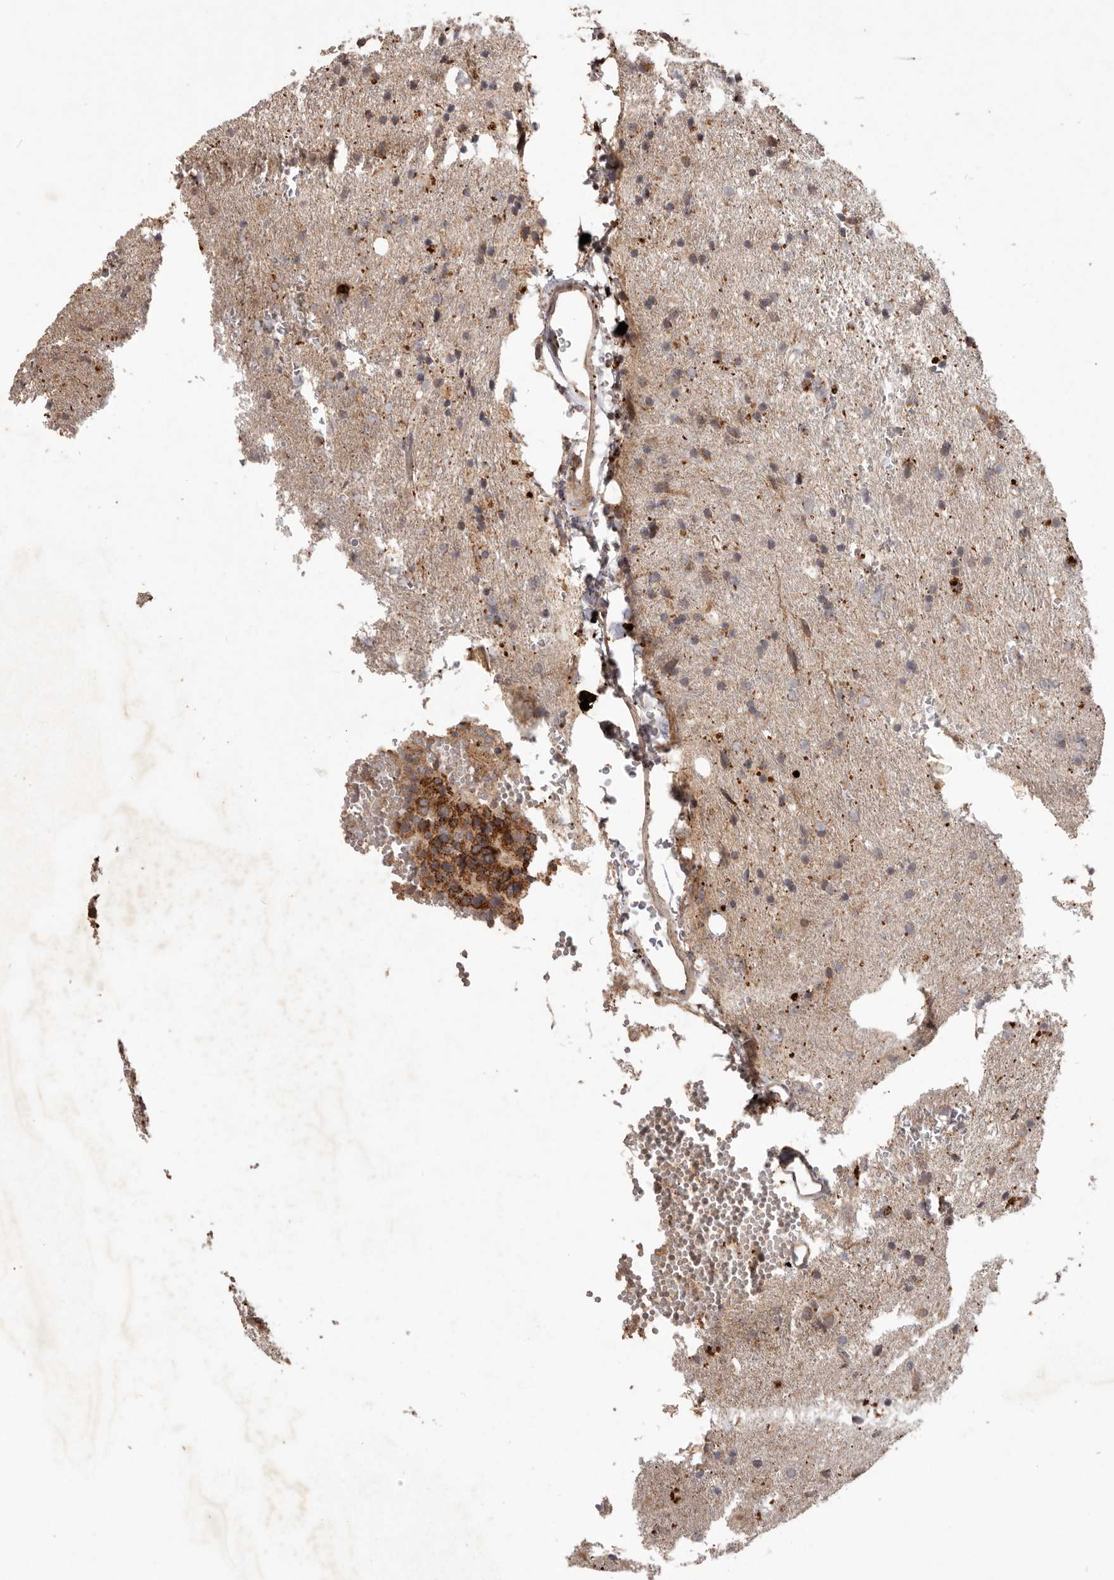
{"staining": {"intensity": "weak", "quantity": "25%-75%", "location": "cytoplasmic/membranous"}, "tissue": "glioma", "cell_type": "Tumor cells", "image_type": "cancer", "snomed": [{"axis": "morphology", "description": "Glioma, malignant, Low grade"}, {"axis": "topography", "description": "Brain"}], "caption": "Immunohistochemistry of glioma exhibits low levels of weak cytoplasmic/membranous positivity in about 25%-75% of tumor cells. The protein of interest is stained brown, and the nuclei are stained in blue (DAB (3,3'-diaminobenzidine) IHC with brightfield microscopy, high magnification).", "gene": "PLOD2", "patient": {"sex": "male", "age": 77}}